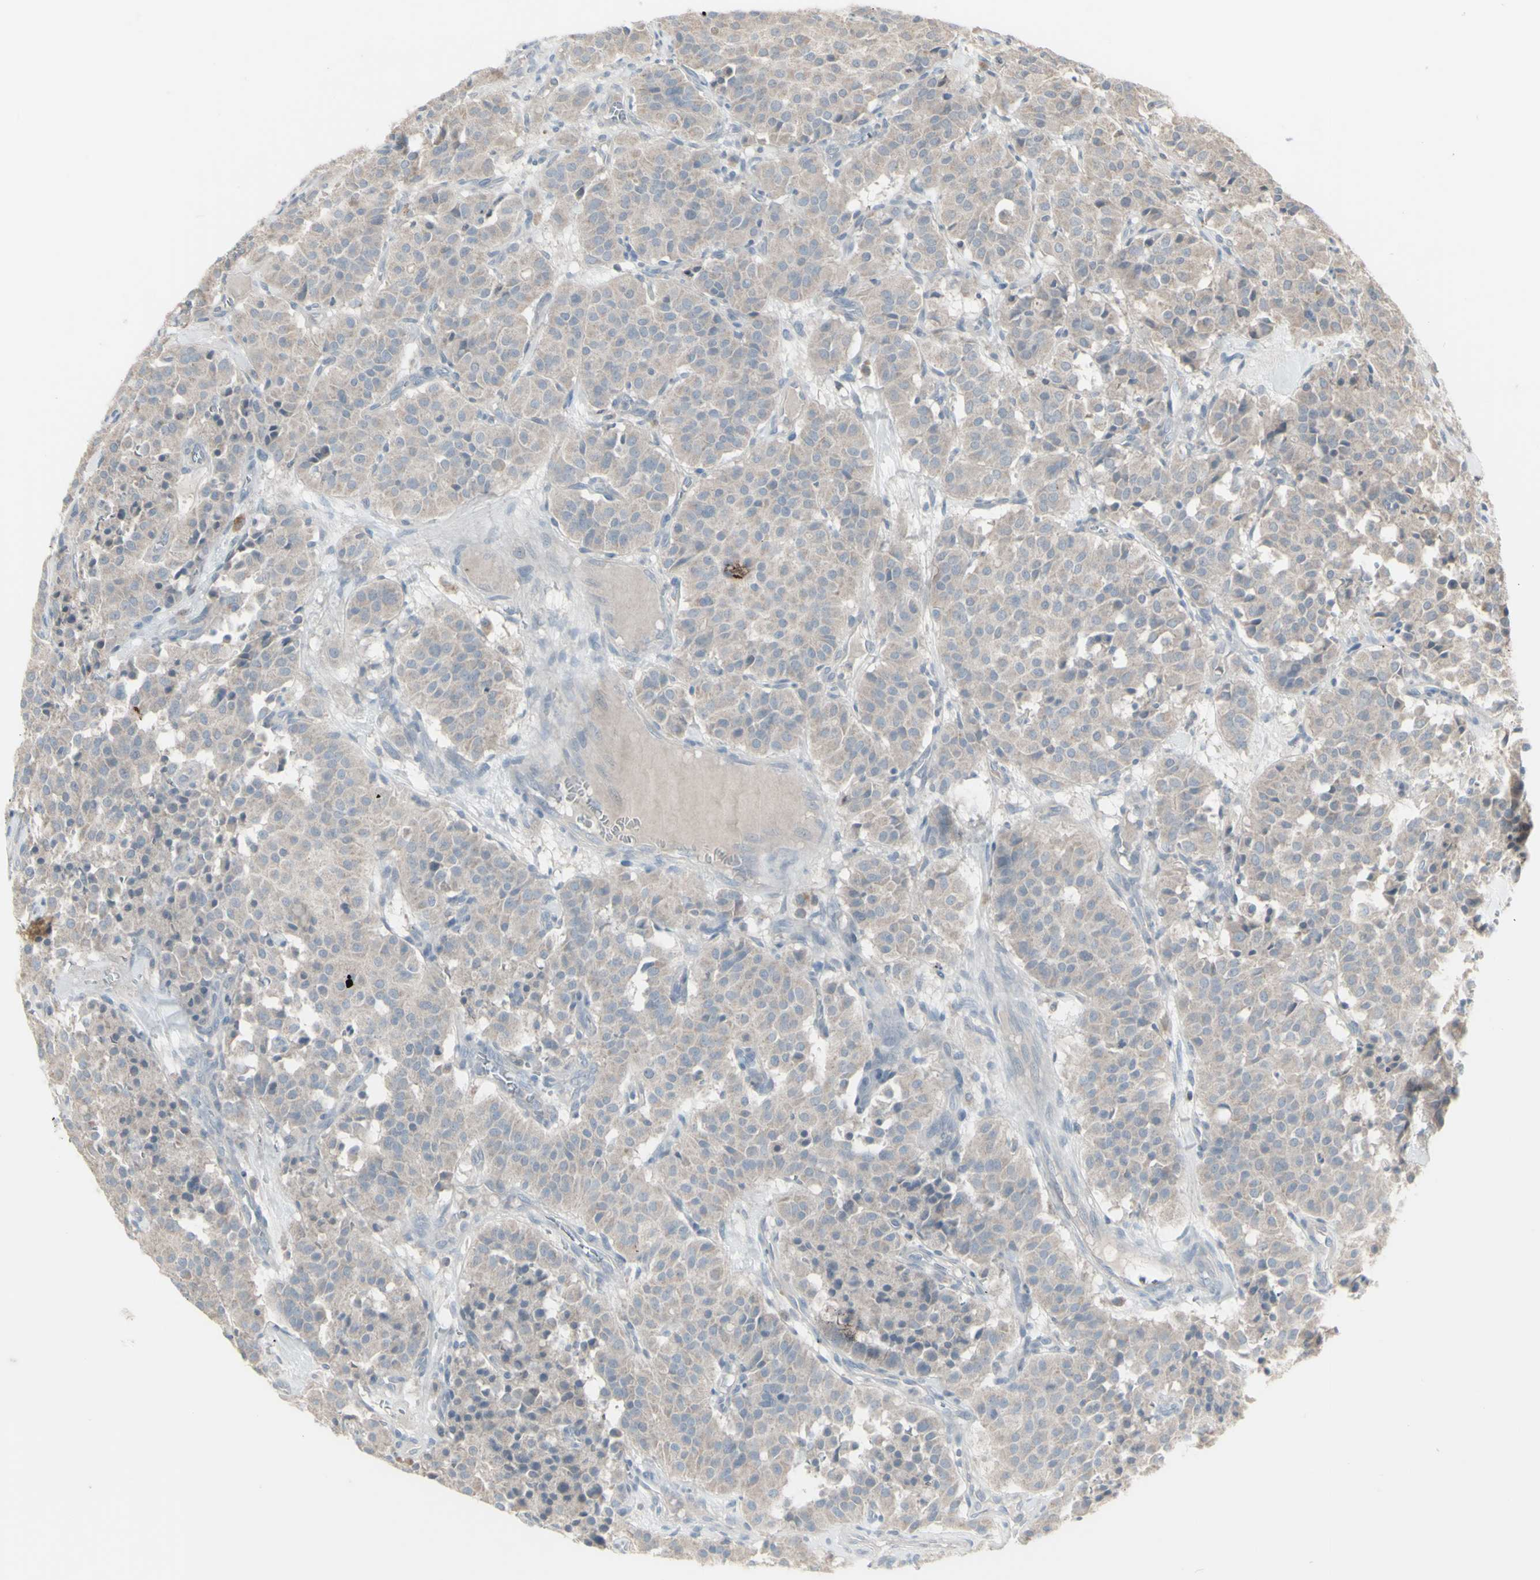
{"staining": {"intensity": "negative", "quantity": "none", "location": "none"}, "tissue": "carcinoid", "cell_type": "Tumor cells", "image_type": "cancer", "snomed": [{"axis": "morphology", "description": "Carcinoid, malignant, NOS"}, {"axis": "topography", "description": "Lung"}], "caption": "Immunohistochemical staining of human malignant carcinoid displays no significant positivity in tumor cells. The staining is performed using DAB (3,3'-diaminobenzidine) brown chromogen with nuclei counter-stained in using hematoxylin.", "gene": "CSK", "patient": {"sex": "male", "age": 30}}